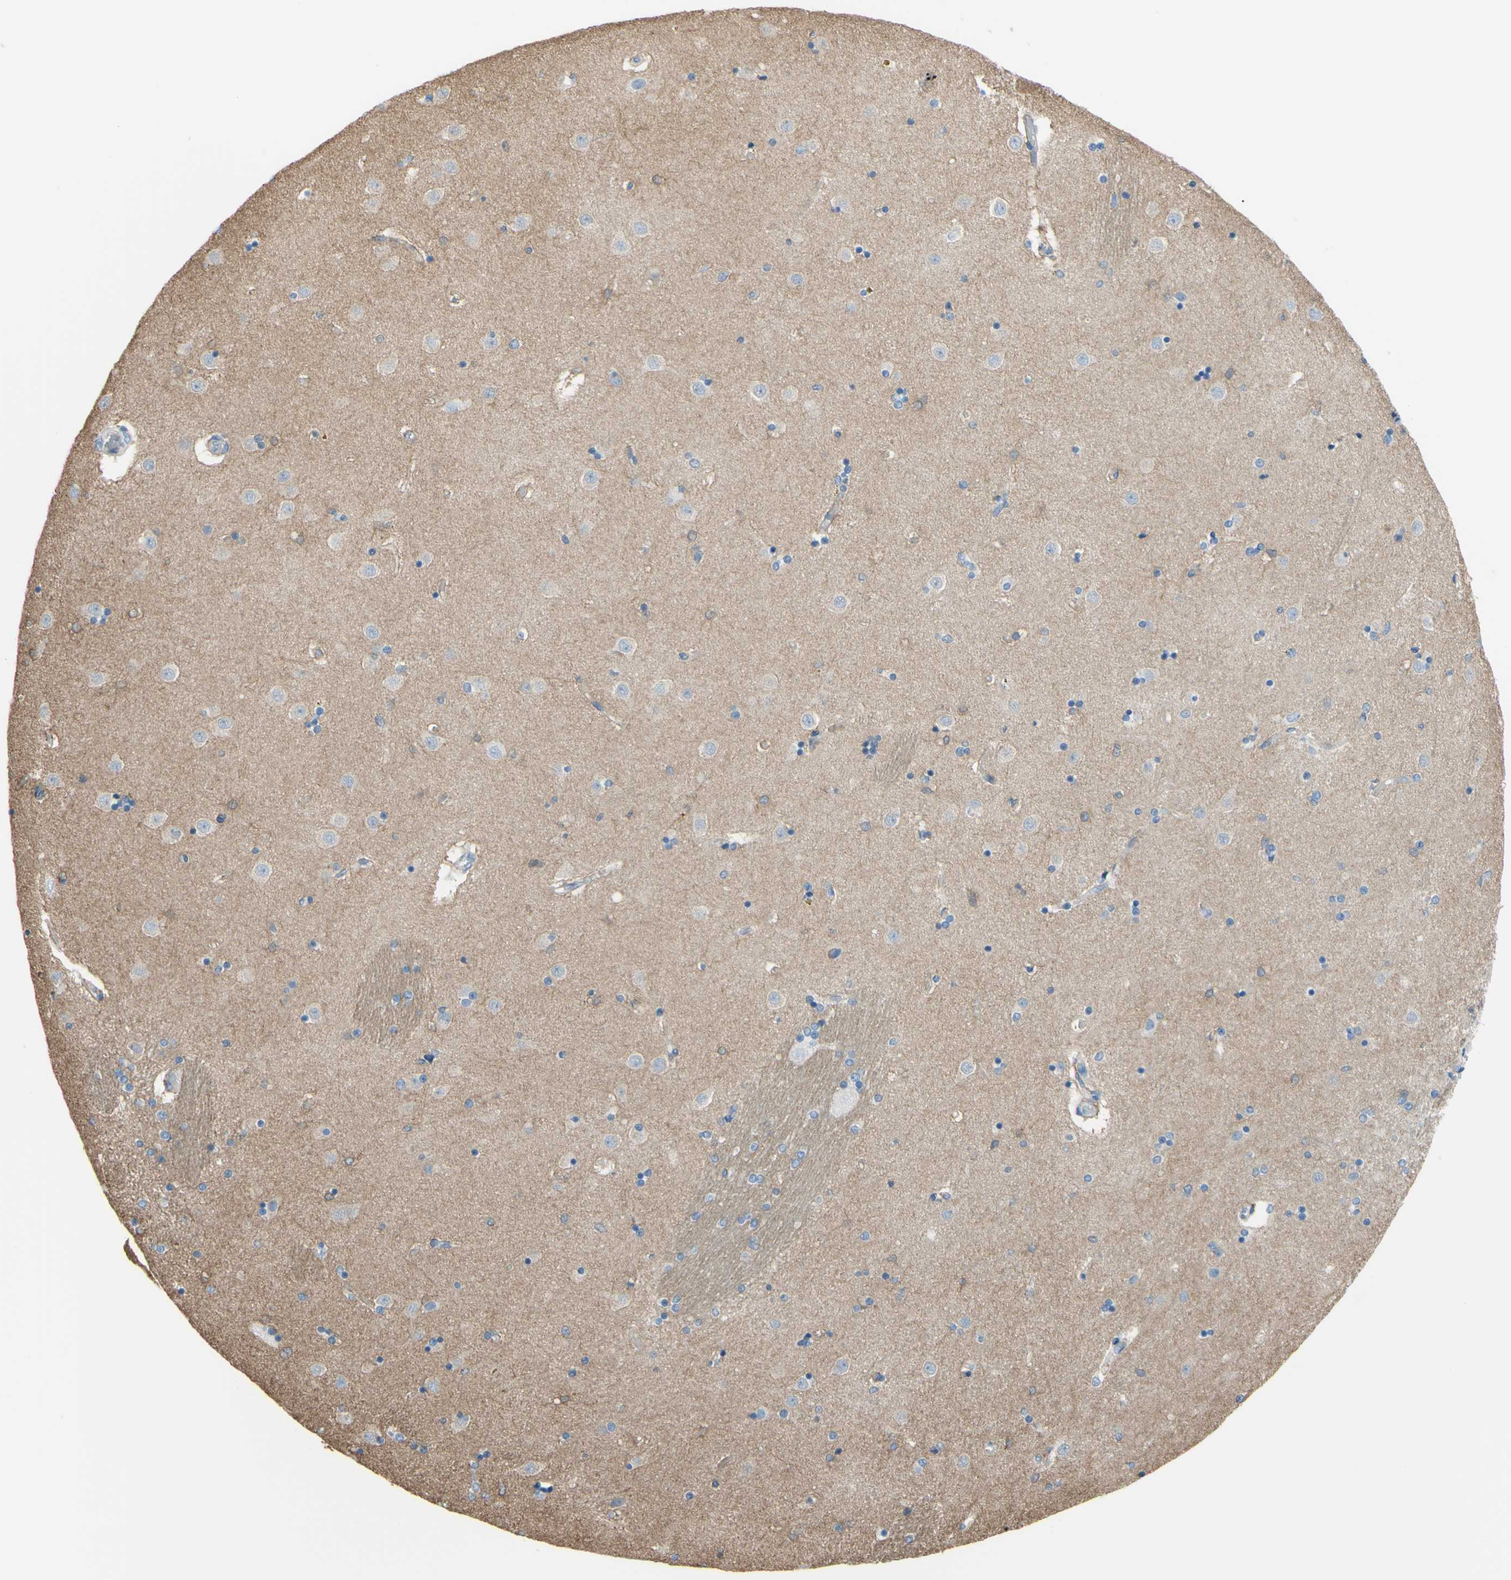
{"staining": {"intensity": "negative", "quantity": "none", "location": "none"}, "tissue": "caudate", "cell_type": "Glial cells", "image_type": "normal", "snomed": [{"axis": "morphology", "description": "Normal tissue, NOS"}, {"axis": "topography", "description": "Lateral ventricle wall"}], "caption": "Histopathology image shows no significant protein positivity in glial cells of normal caudate.", "gene": "ADD1", "patient": {"sex": "female", "age": 54}}